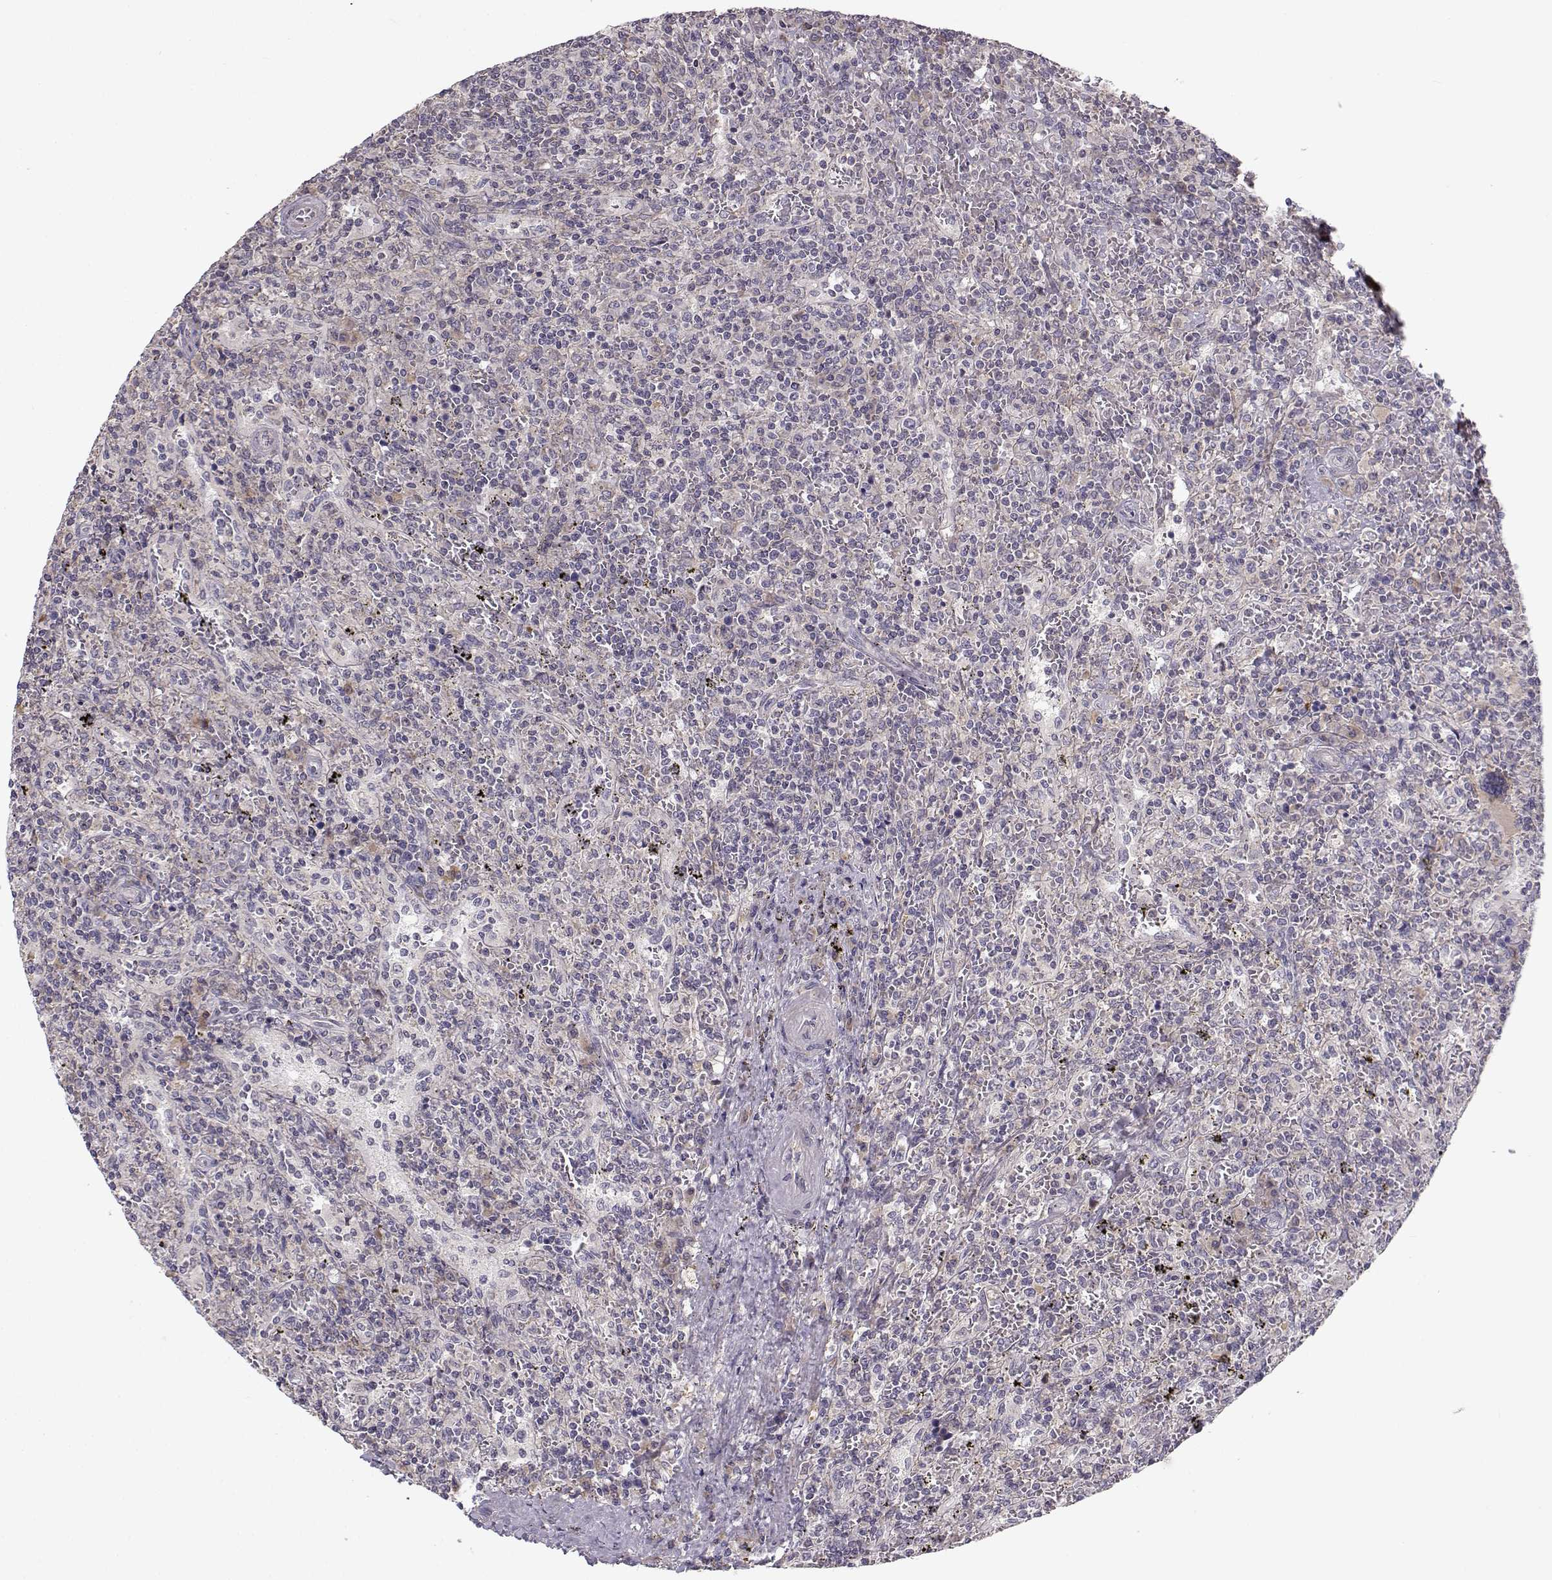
{"staining": {"intensity": "weak", "quantity": "<25%", "location": "cytoplasmic/membranous"}, "tissue": "lymphoma", "cell_type": "Tumor cells", "image_type": "cancer", "snomed": [{"axis": "morphology", "description": "Malignant lymphoma, non-Hodgkin's type, Low grade"}, {"axis": "topography", "description": "Spleen"}], "caption": "Tumor cells are negative for brown protein staining in lymphoma. (DAB (3,3'-diaminobenzidine) IHC visualized using brightfield microscopy, high magnification).", "gene": "ENTPD8", "patient": {"sex": "male", "age": 62}}